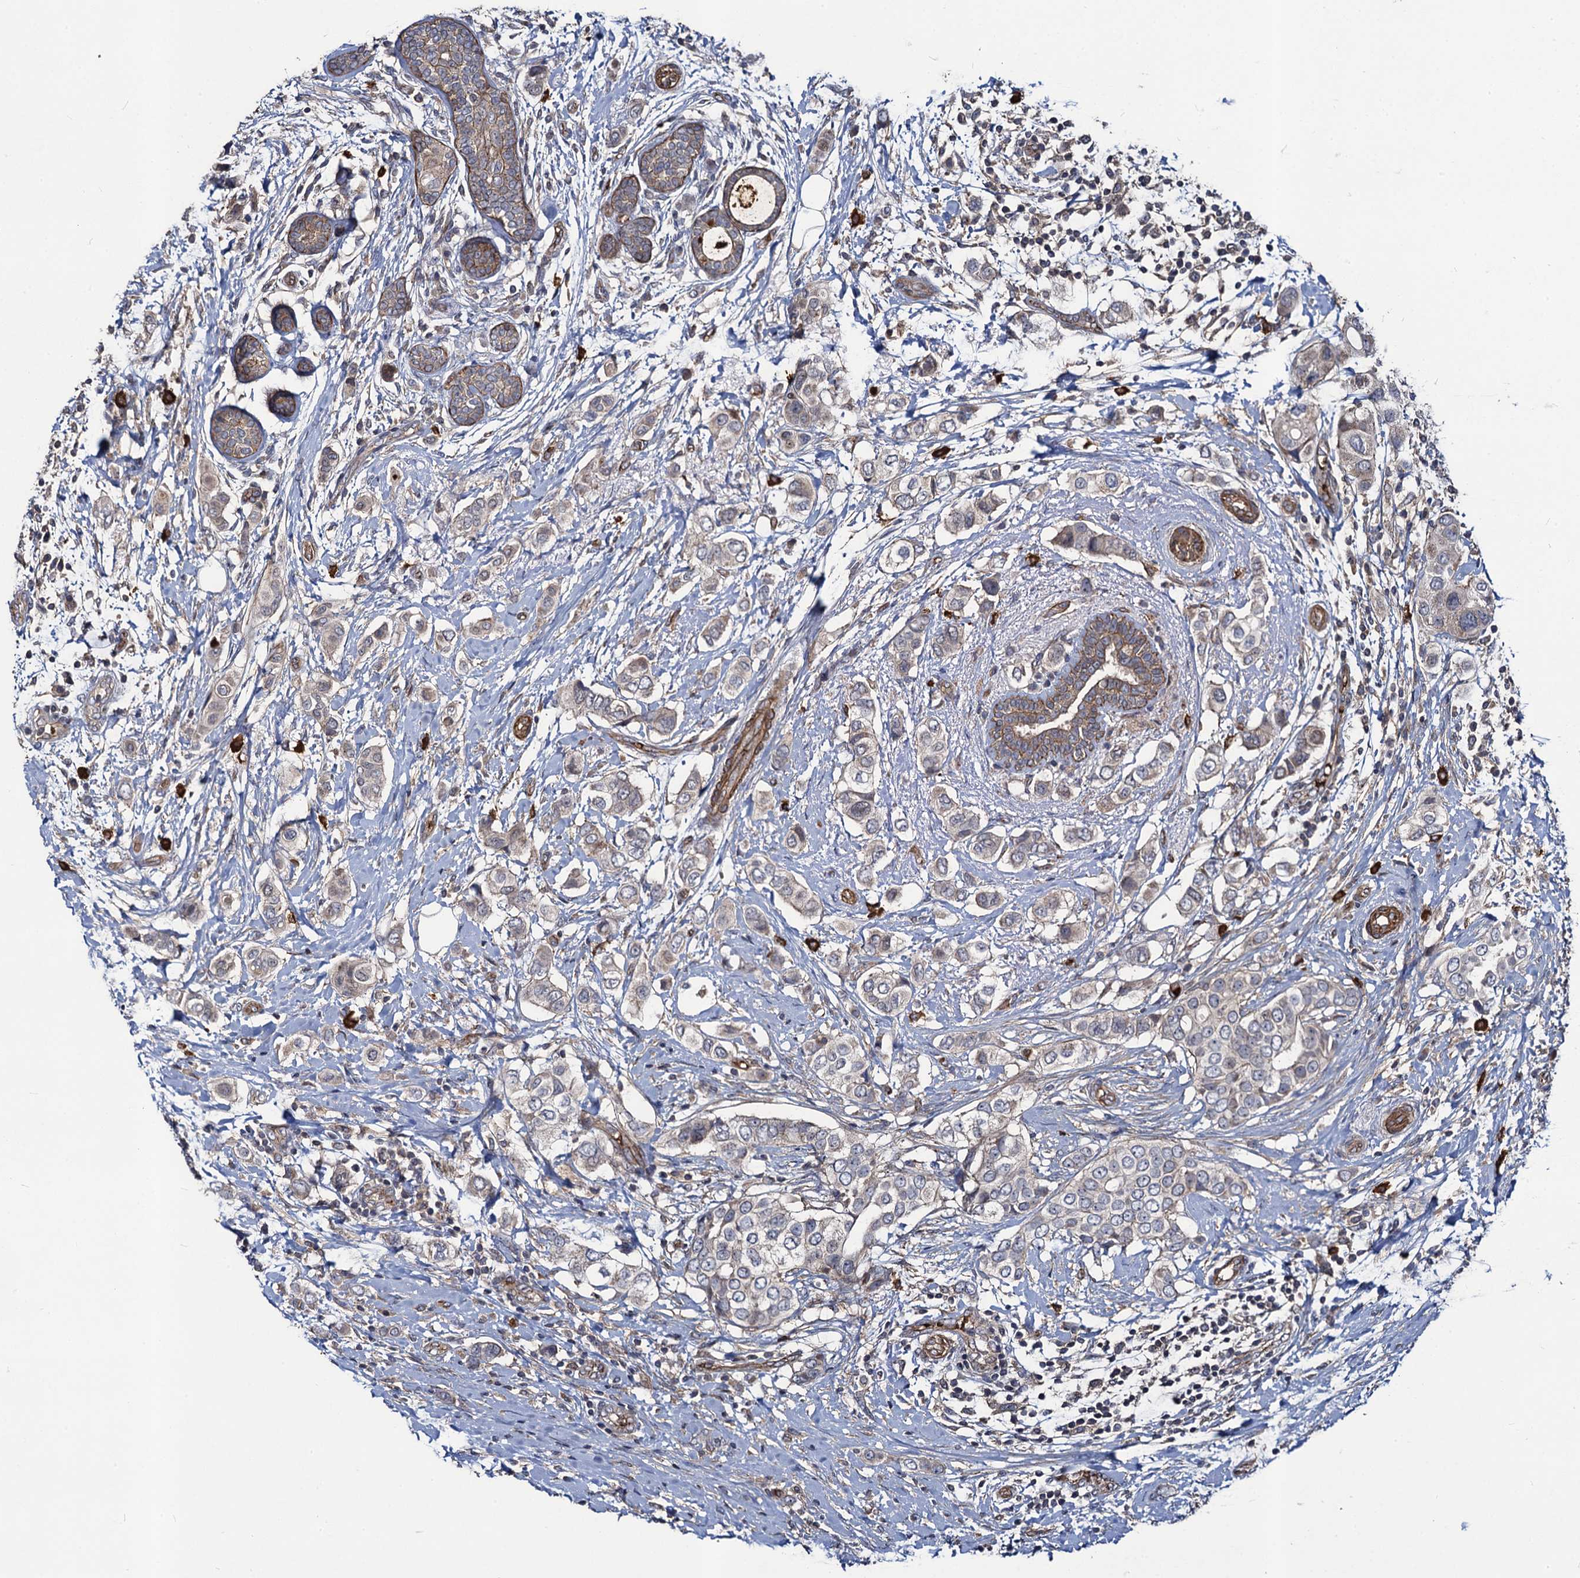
{"staining": {"intensity": "negative", "quantity": "none", "location": "none"}, "tissue": "breast cancer", "cell_type": "Tumor cells", "image_type": "cancer", "snomed": [{"axis": "morphology", "description": "Lobular carcinoma"}, {"axis": "topography", "description": "Breast"}], "caption": "DAB (3,3'-diaminobenzidine) immunohistochemical staining of human lobular carcinoma (breast) demonstrates no significant staining in tumor cells.", "gene": "KXD1", "patient": {"sex": "female", "age": 51}}